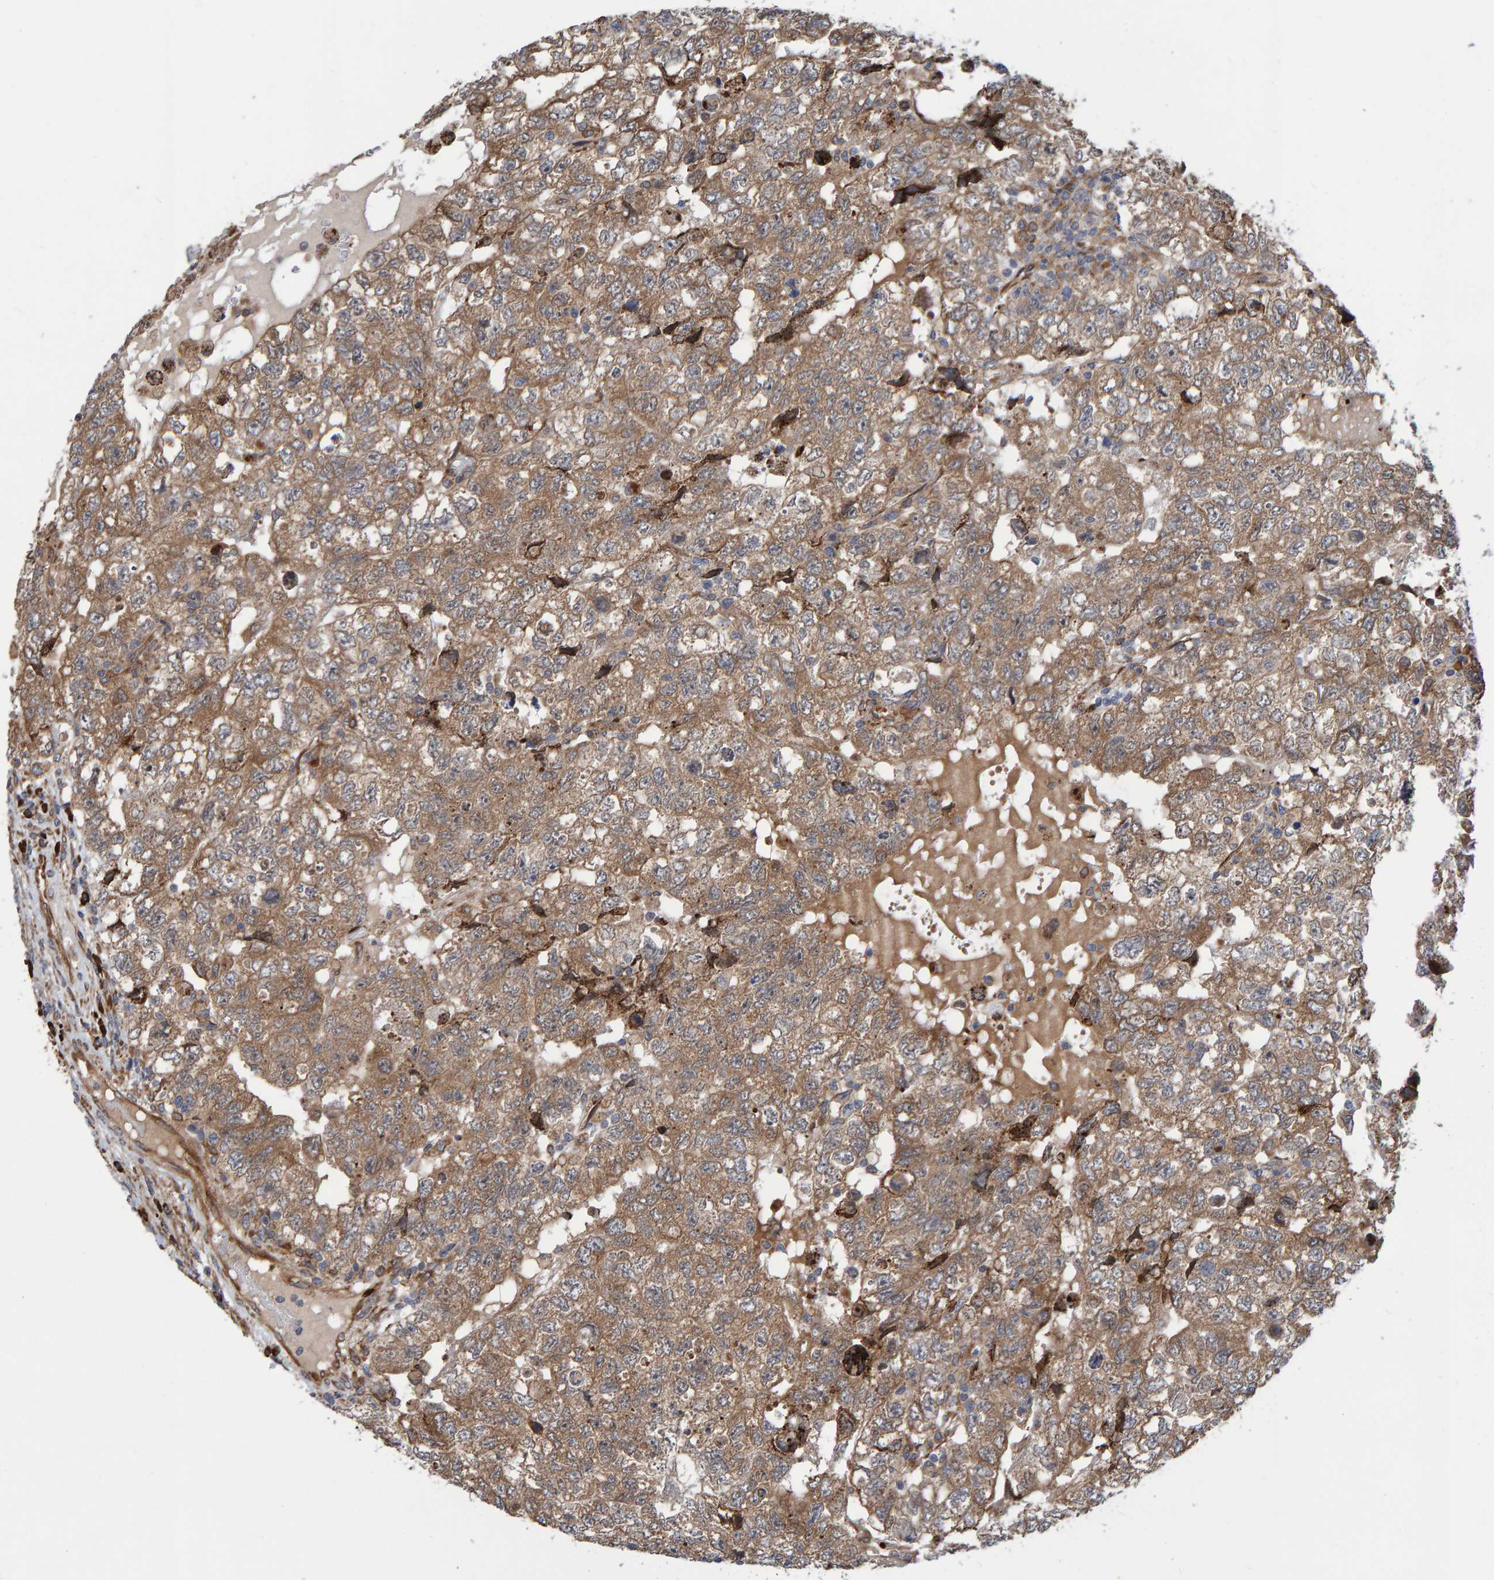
{"staining": {"intensity": "moderate", "quantity": ">75%", "location": "cytoplasmic/membranous"}, "tissue": "testis cancer", "cell_type": "Tumor cells", "image_type": "cancer", "snomed": [{"axis": "morphology", "description": "Carcinoma, Embryonal, NOS"}, {"axis": "topography", "description": "Testis"}], "caption": "This micrograph exhibits immunohistochemistry (IHC) staining of testis cancer (embryonal carcinoma), with medium moderate cytoplasmic/membranous expression in approximately >75% of tumor cells.", "gene": "KIAA0753", "patient": {"sex": "male", "age": 36}}